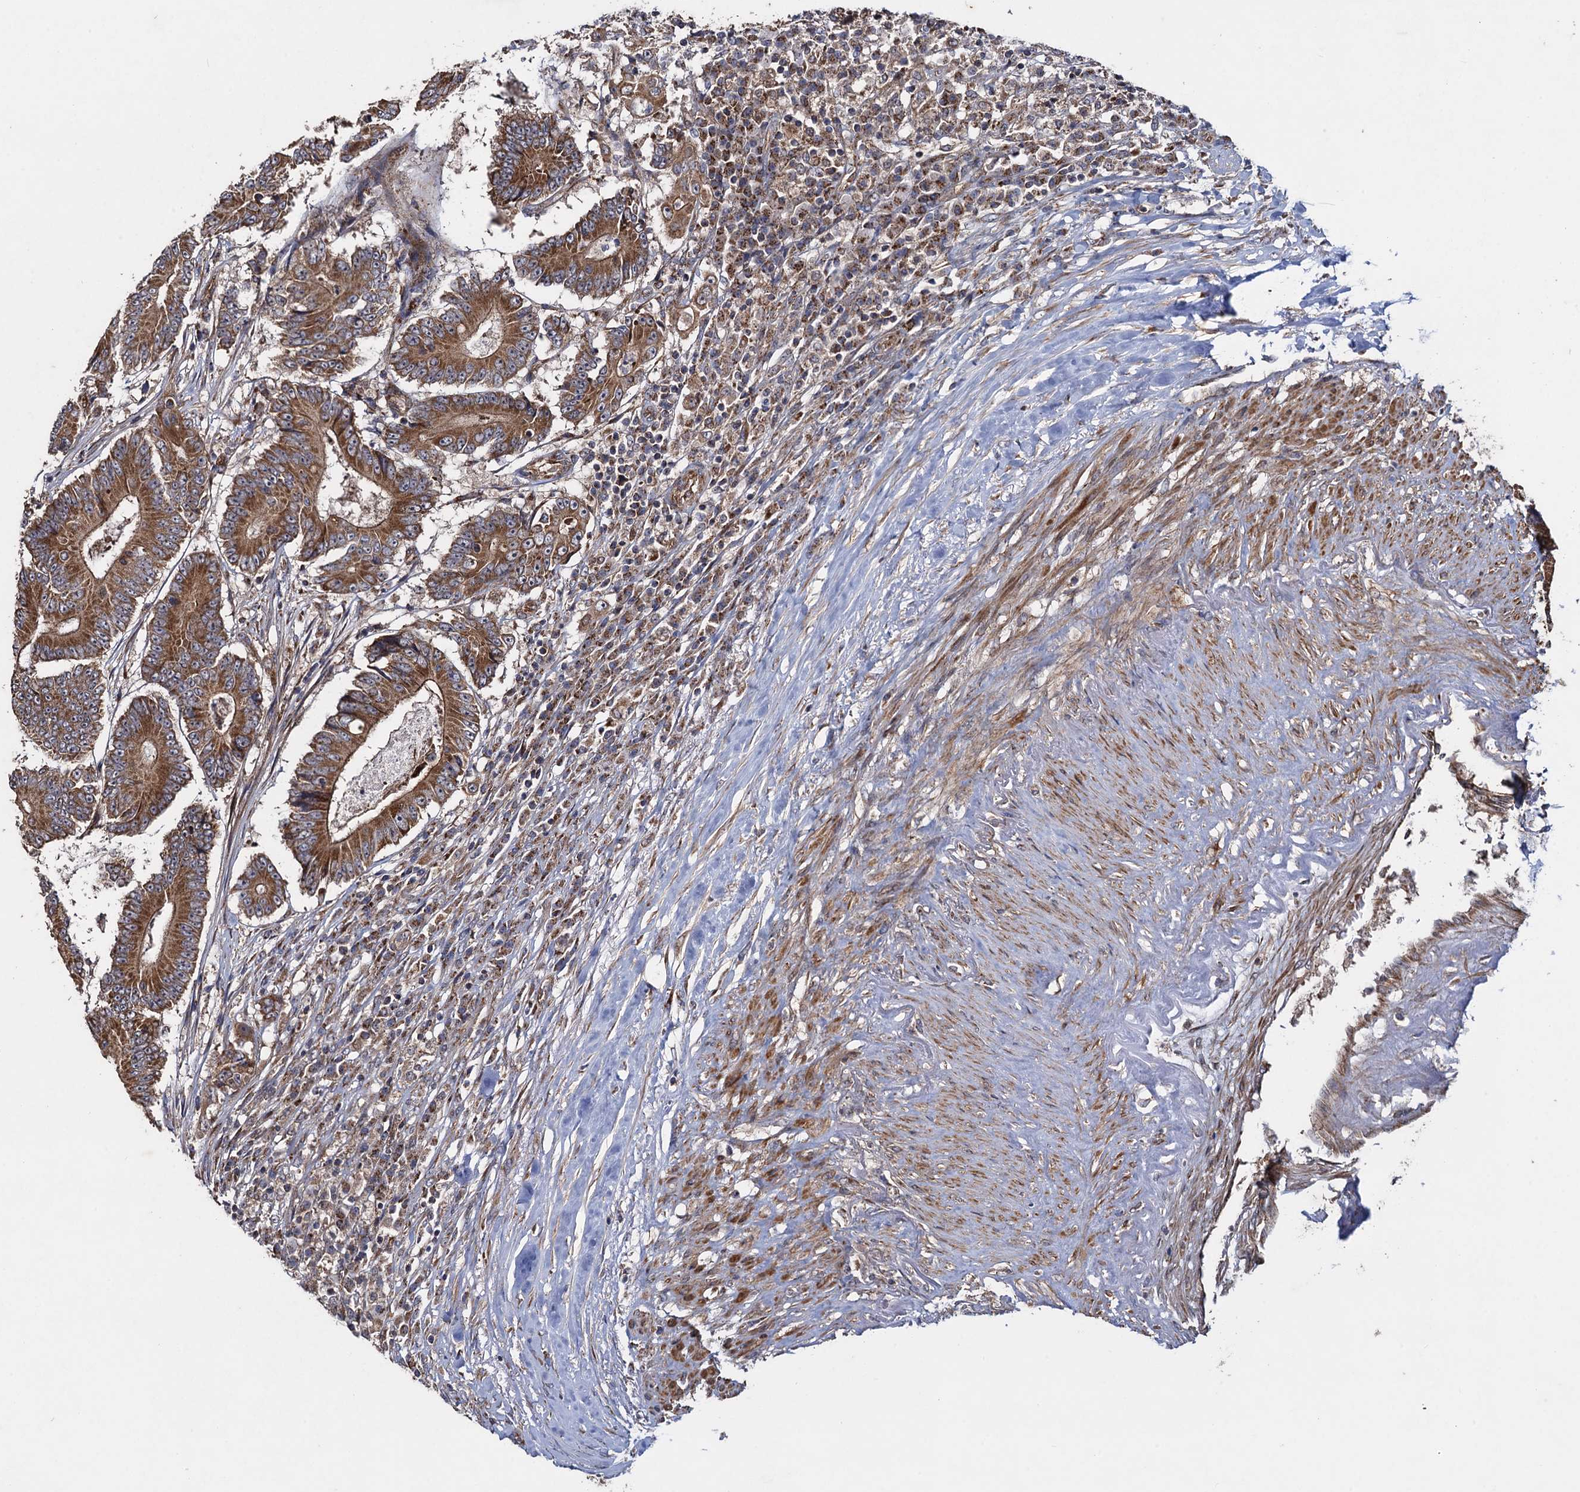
{"staining": {"intensity": "moderate", "quantity": ">75%", "location": "cytoplasmic/membranous"}, "tissue": "colorectal cancer", "cell_type": "Tumor cells", "image_type": "cancer", "snomed": [{"axis": "morphology", "description": "Adenocarcinoma, NOS"}, {"axis": "topography", "description": "Colon"}], "caption": "Human colorectal adenocarcinoma stained with a protein marker reveals moderate staining in tumor cells.", "gene": "HAUS1", "patient": {"sex": "male", "age": 83}}